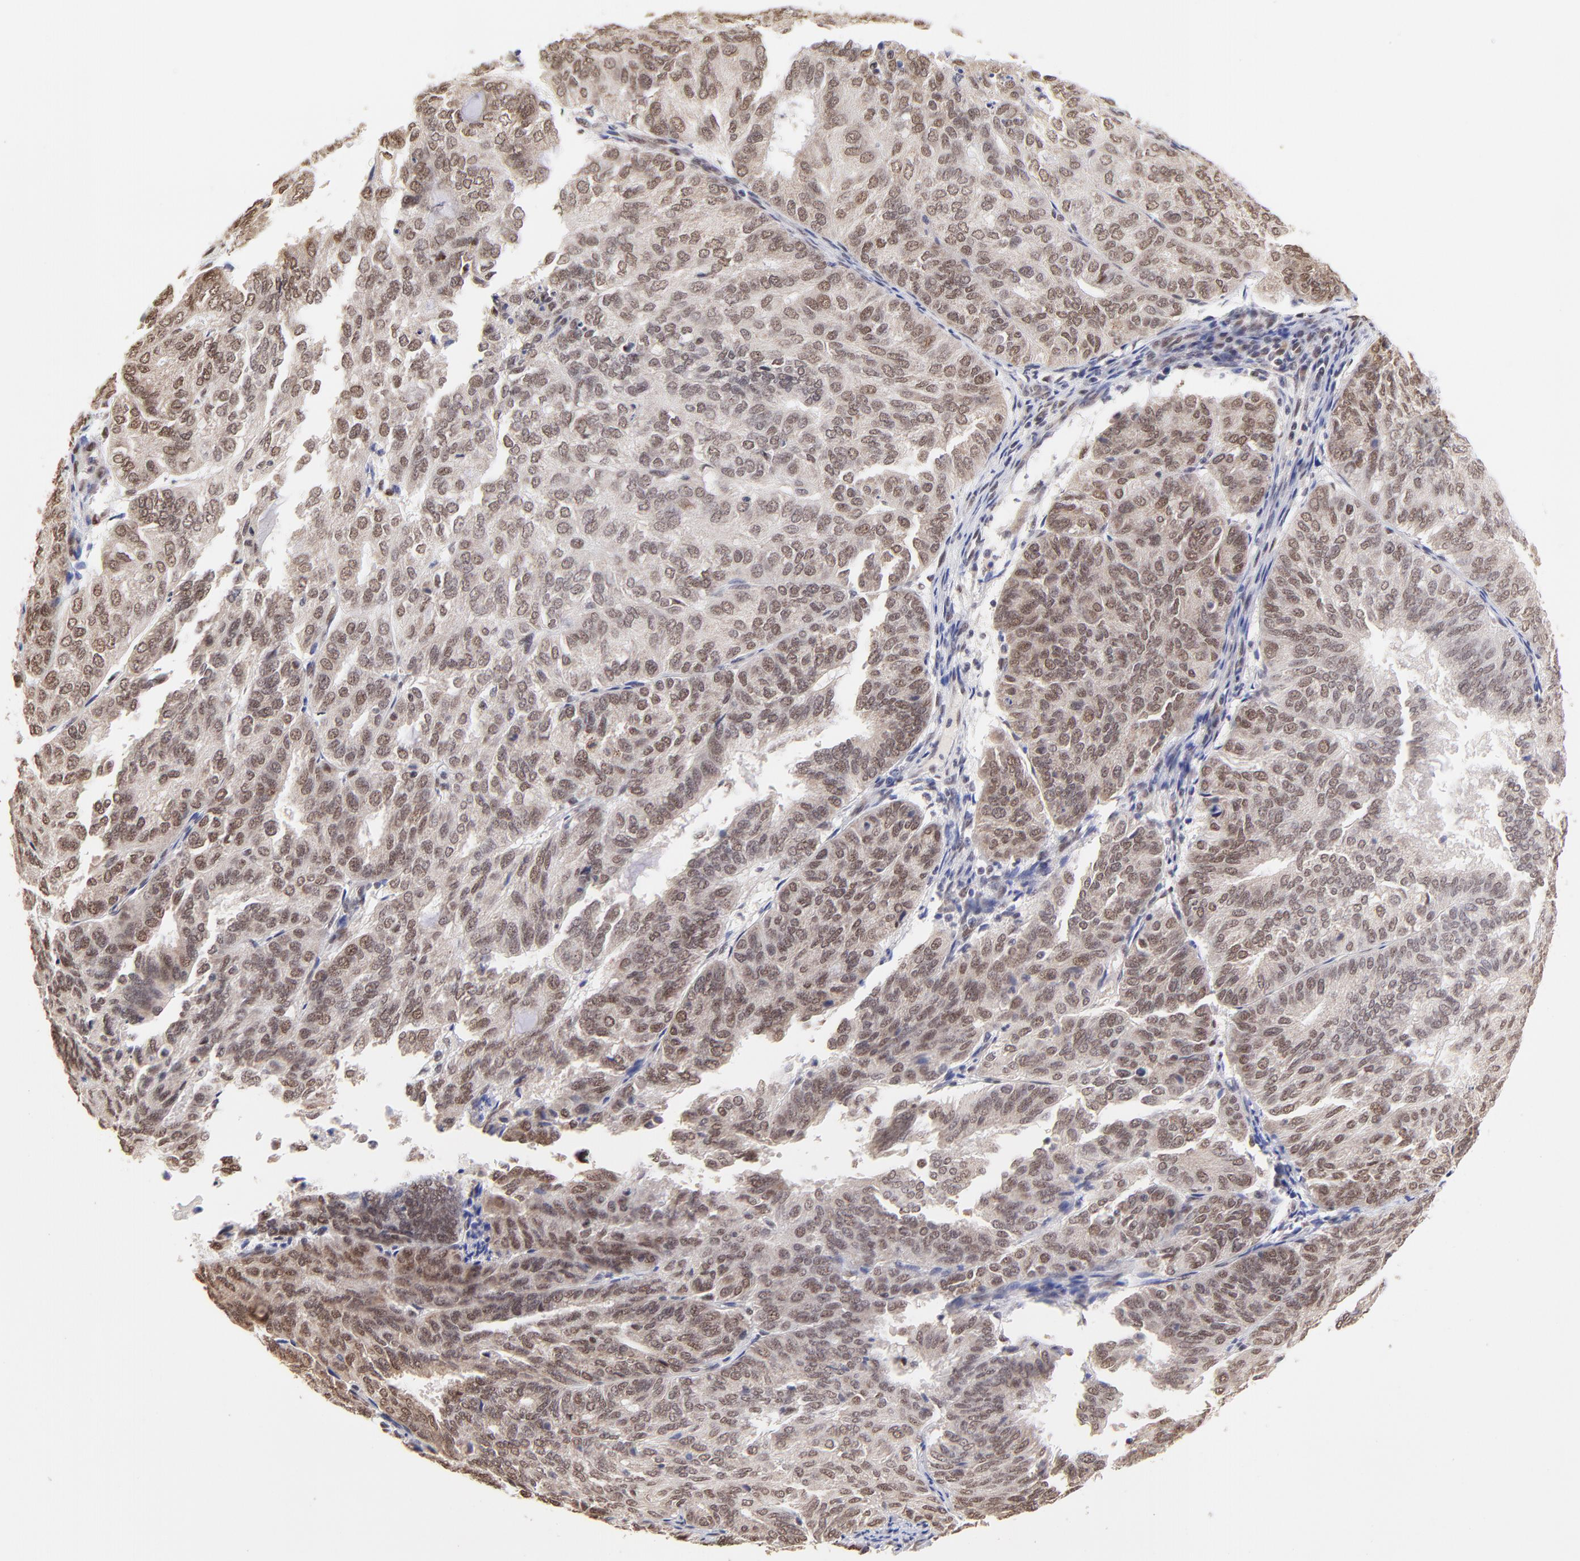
{"staining": {"intensity": "weak", "quantity": ">75%", "location": "cytoplasmic/membranous,nuclear"}, "tissue": "endometrial cancer", "cell_type": "Tumor cells", "image_type": "cancer", "snomed": [{"axis": "morphology", "description": "Adenocarcinoma, NOS"}, {"axis": "topography", "description": "Endometrium"}], "caption": "A histopathology image of endometrial cancer (adenocarcinoma) stained for a protein displays weak cytoplasmic/membranous and nuclear brown staining in tumor cells. (Stains: DAB in brown, nuclei in blue, Microscopy: brightfield microscopy at high magnification).", "gene": "ZNF670", "patient": {"sex": "female", "age": 59}}